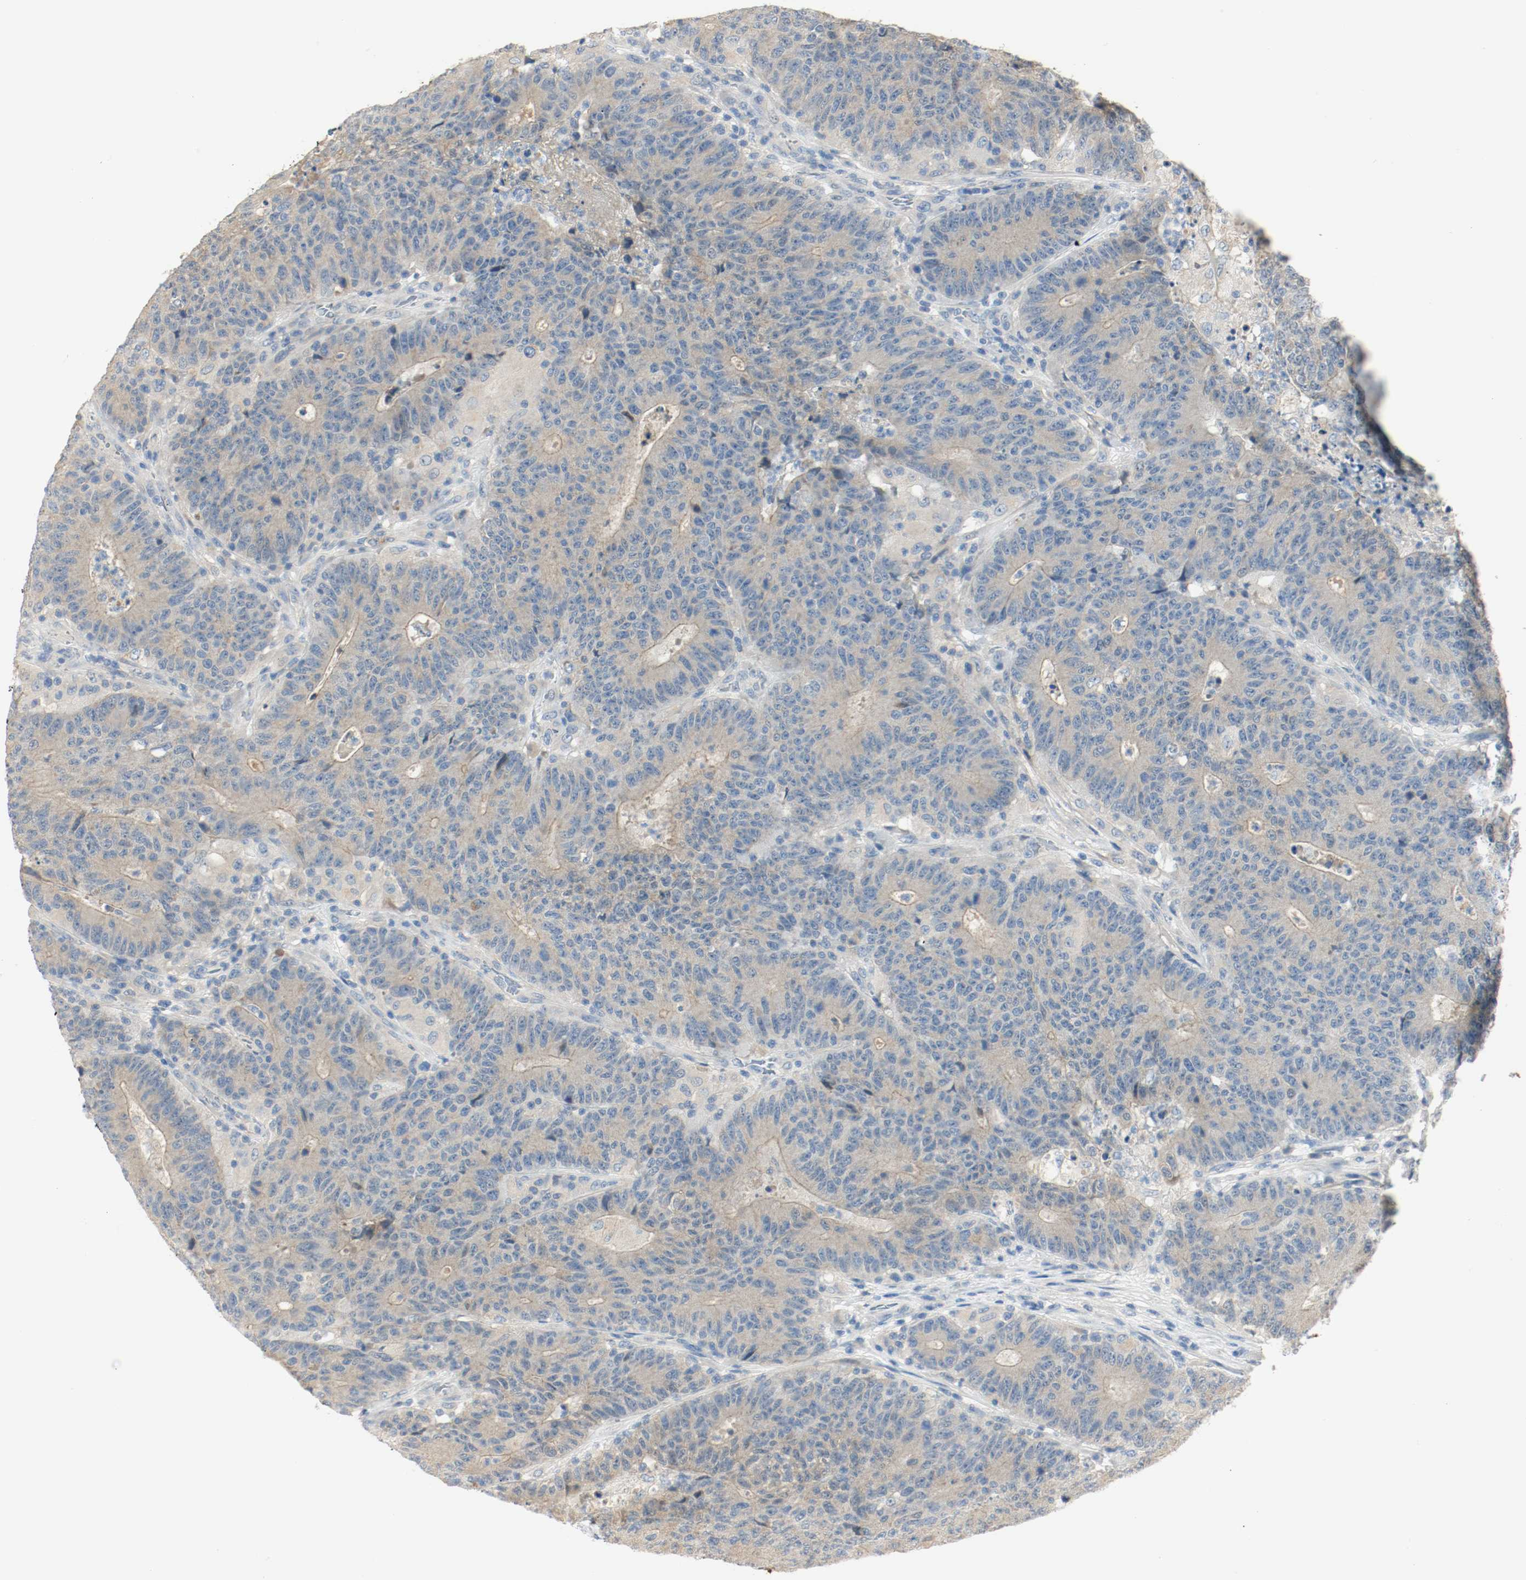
{"staining": {"intensity": "weak", "quantity": "25%-75%", "location": "cytoplasmic/membranous"}, "tissue": "colorectal cancer", "cell_type": "Tumor cells", "image_type": "cancer", "snomed": [{"axis": "morphology", "description": "Normal tissue, NOS"}, {"axis": "morphology", "description": "Adenocarcinoma, NOS"}, {"axis": "topography", "description": "Colon"}], "caption": "The image shows a brown stain indicating the presence of a protein in the cytoplasmic/membranous of tumor cells in colorectal cancer (adenocarcinoma). The staining was performed using DAB (3,3'-diaminobenzidine) to visualize the protein expression in brown, while the nuclei were stained in blue with hematoxylin (Magnification: 20x).", "gene": "MELTF", "patient": {"sex": "female", "age": 75}}